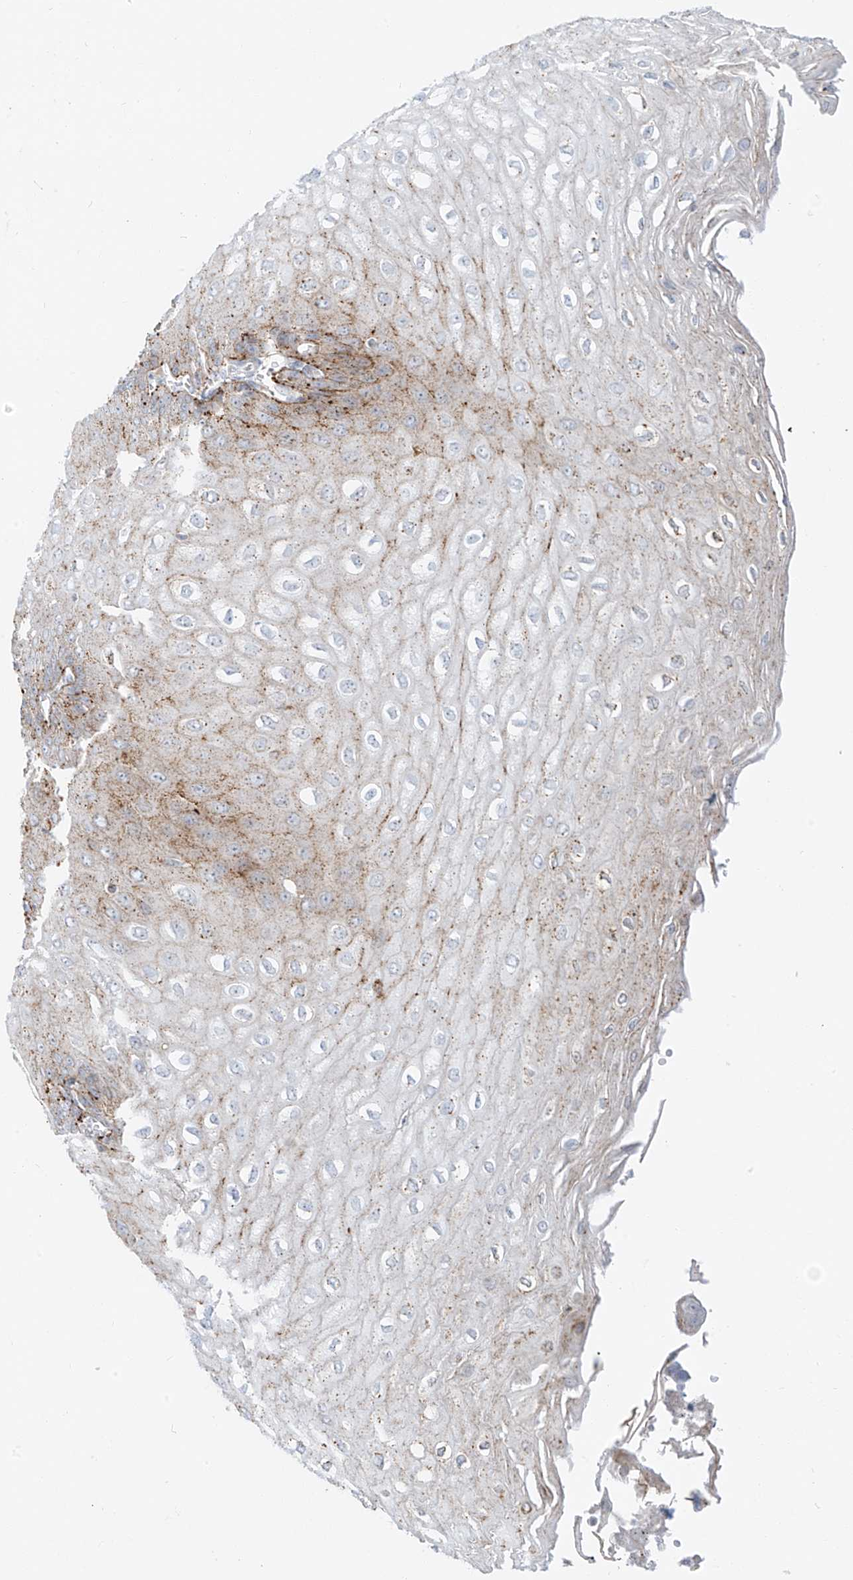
{"staining": {"intensity": "moderate", "quantity": "25%-75%", "location": "cytoplasmic/membranous"}, "tissue": "esophagus", "cell_type": "Squamous epithelial cells", "image_type": "normal", "snomed": [{"axis": "morphology", "description": "Normal tissue, NOS"}, {"axis": "topography", "description": "Esophagus"}], "caption": "A high-resolution micrograph shows IHC staining of unremarkable esophagus, which displays moderate cytoplasmic/membranous staining in approximately 25%-75% of squamous epithelial cells.", "gene": "SLC35F6", "patient": {"sex": "male", "age": 60}}